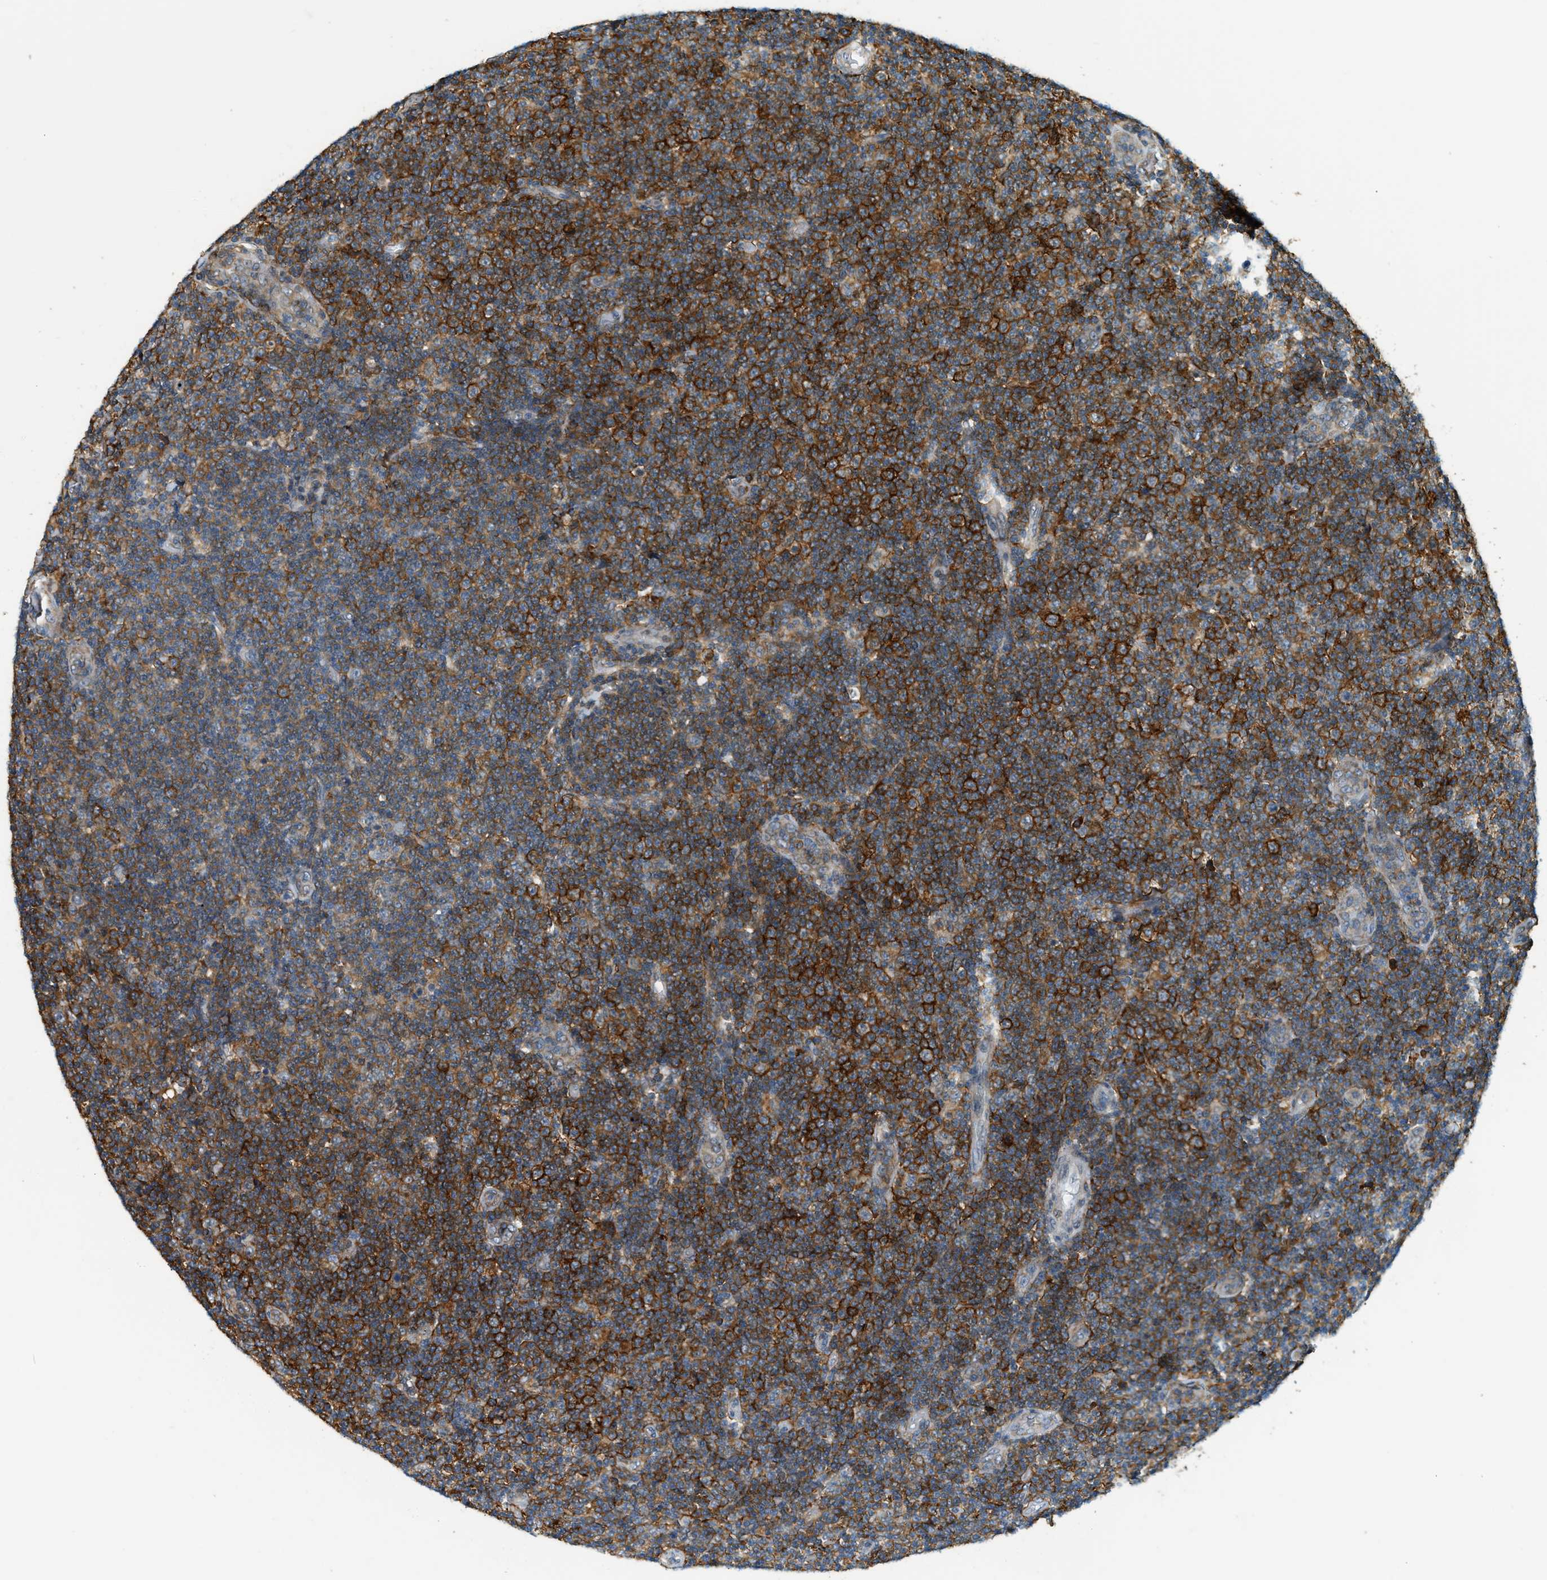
{"staining": {"intensity": "strong", "quantity": ">75%", "location": "cytoplasmic/membranous"}, "tissue": "lymphoma", "cell_type": "Tumor cells", "image_type": "cancer", "snomed": [{"axis": "morphology", "description": "Malignant lymphoma, non-Hodgkin's type, Low grade"}, {"axis": "topography", "description": "Lymph node"}], "caption": "A brown stain shows strong cytoplasmic/membranous staining of a protein in human lymphoma tumor cells.", "gene": "SEMA4D", "patient": {"sex": "male", "age": 83}}